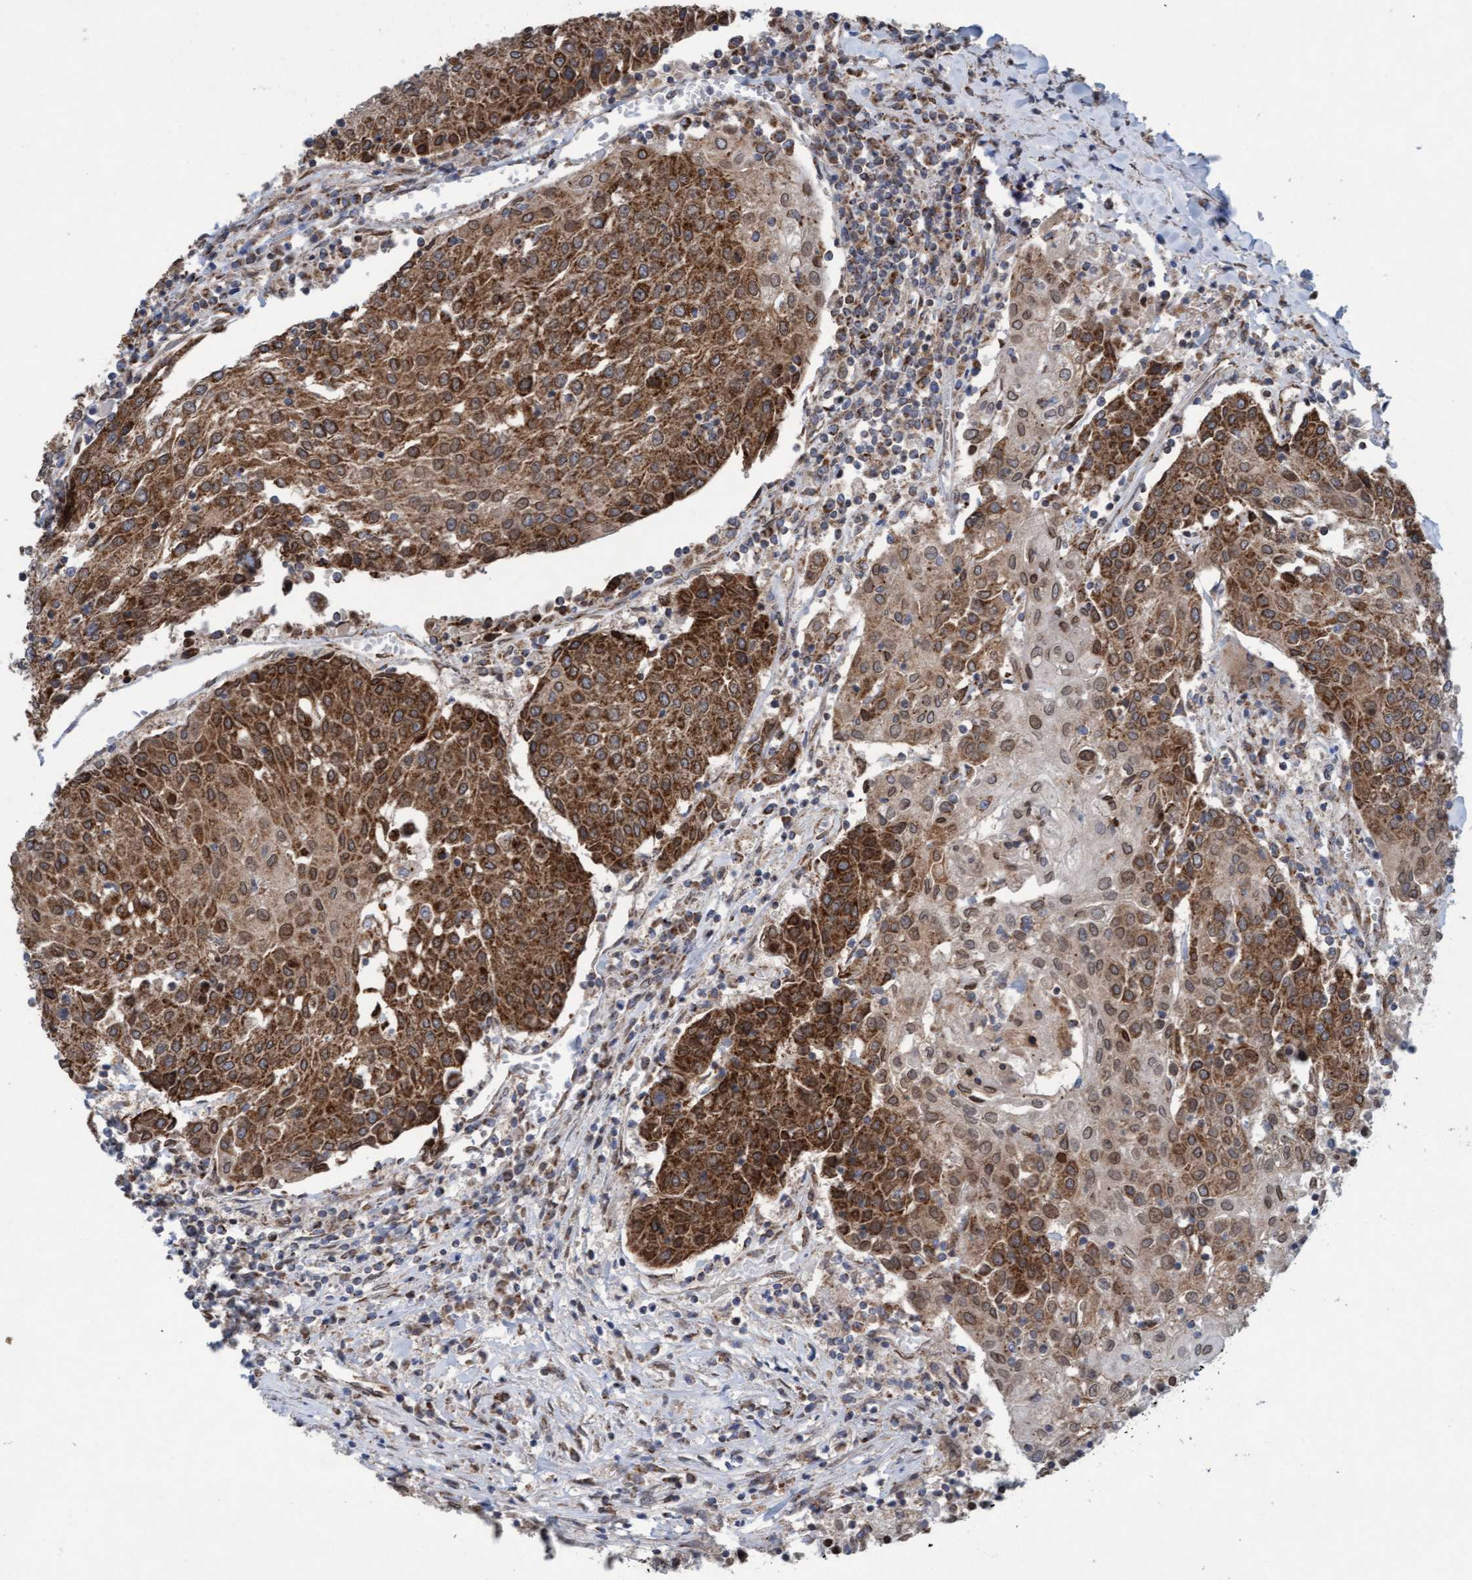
{"staining": {"intensity": "strong", "quantity": ">75%", "location": "cytoplasmic/membranous"}, "tissue": "urothelial cancer", "cell_type": "Tumor cells", "image_type": "cancer", "snomed": [{"axis": "morphology", "description": "Urothelial carcinoma, High grade"}, {"axis": "topography", "description": "Urinary bladder"}], "caption": "Immunohistochemistry photomicrograph of urothelial carcinoma (high-grade) stained for a protein (brown), which demonstrates high levels of strong cytoplasmic/membranous expression in about >75% of tumor cells.", "gene": "MRPS23", "patient": {"sex": "female", "age": 85}}